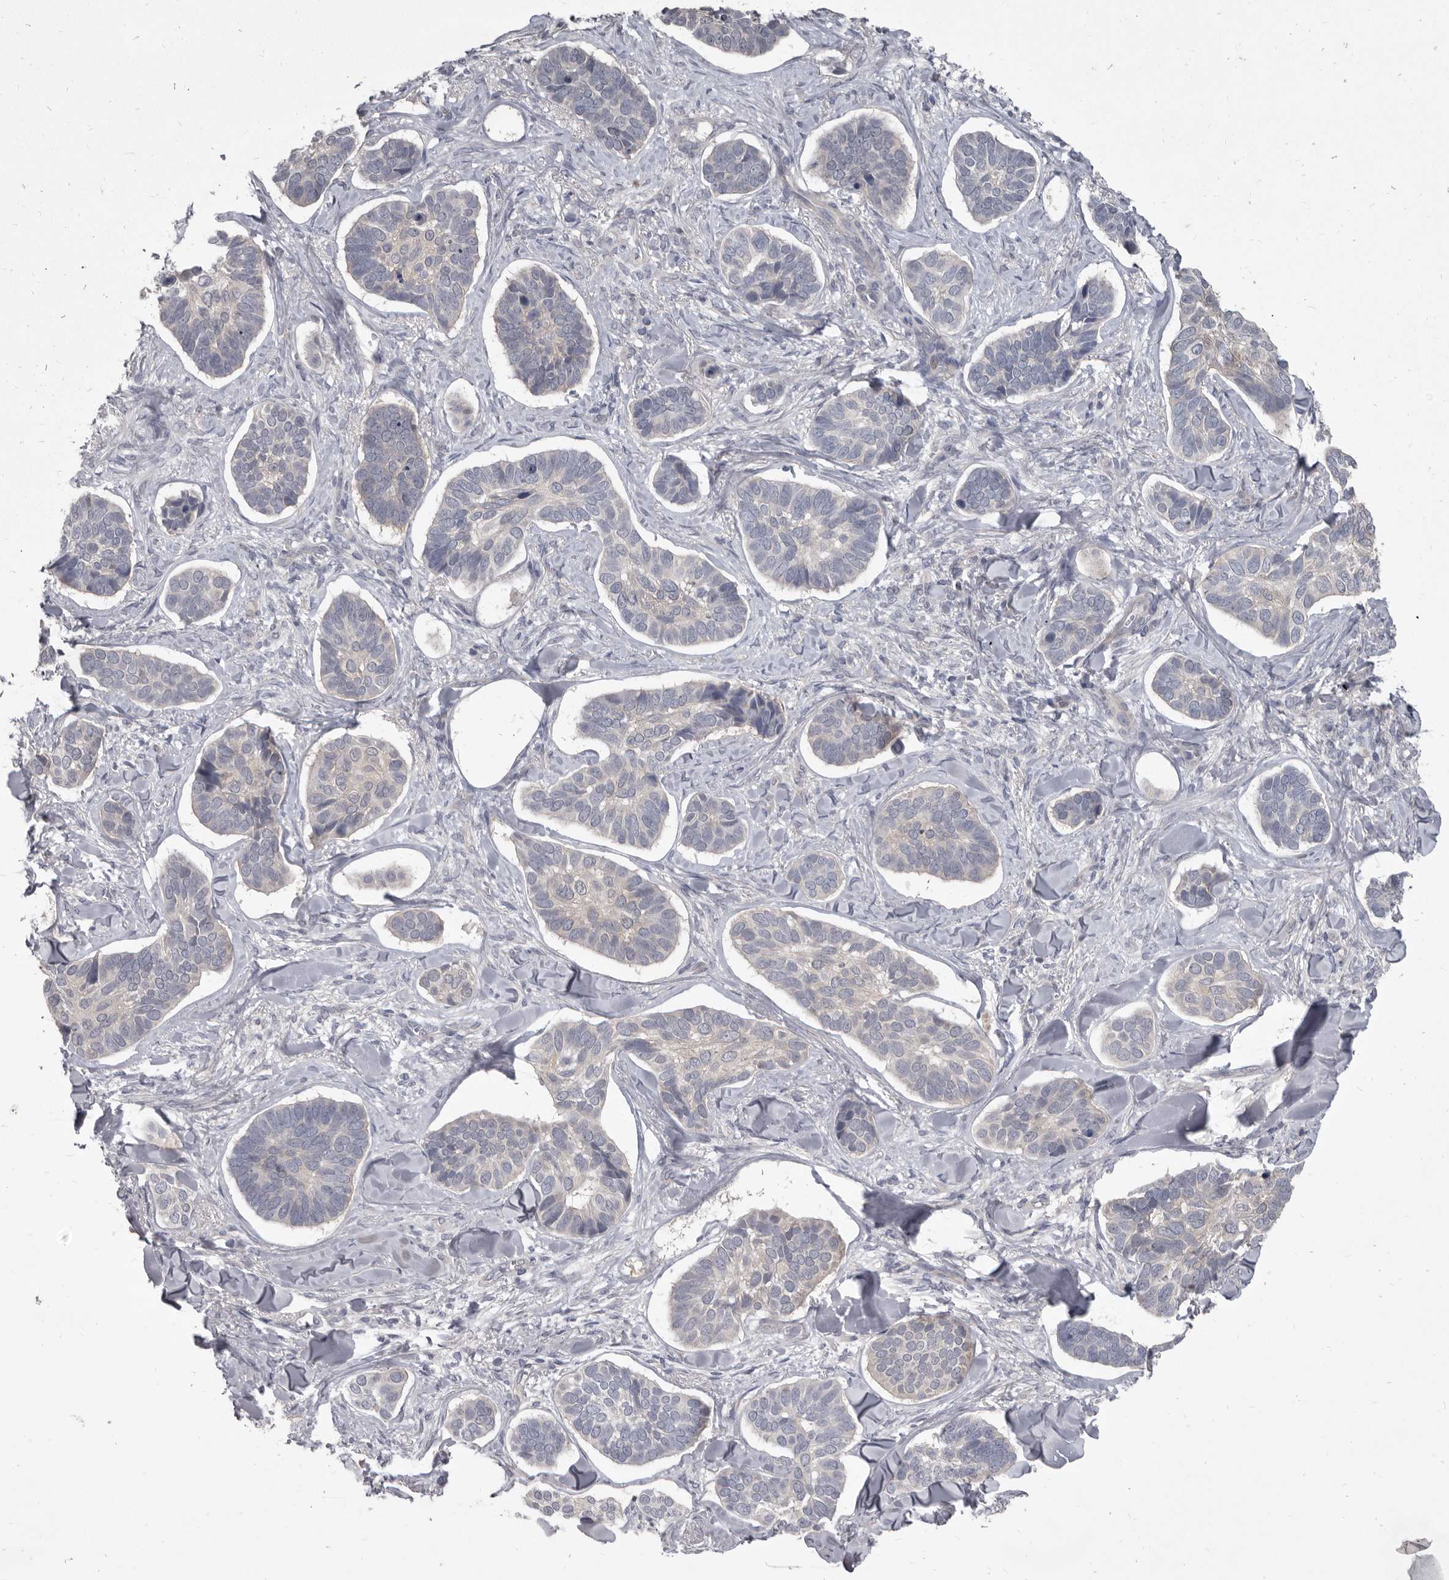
{"staining": {"intensity": "negative", "quantity": "none", "location": "none"}, "tissue": "skin cancer", "cell_type": "Tumor cells", "image_type": "cancer", "snomed": [{"axis": "morphology", "description": "Basal cell carcinoma"}, {"axis": "topography", "description": "Skin"}], "caption": "Tumor cells are negative for protein expression in human basal cell carcinoma (skin). (DAB (3,3'-diaminobenzidine) immunohistochemistry with hematoxylin counter stain).", "gene": "GSK3B", "patient": {"sex": "male", "age": 62}}